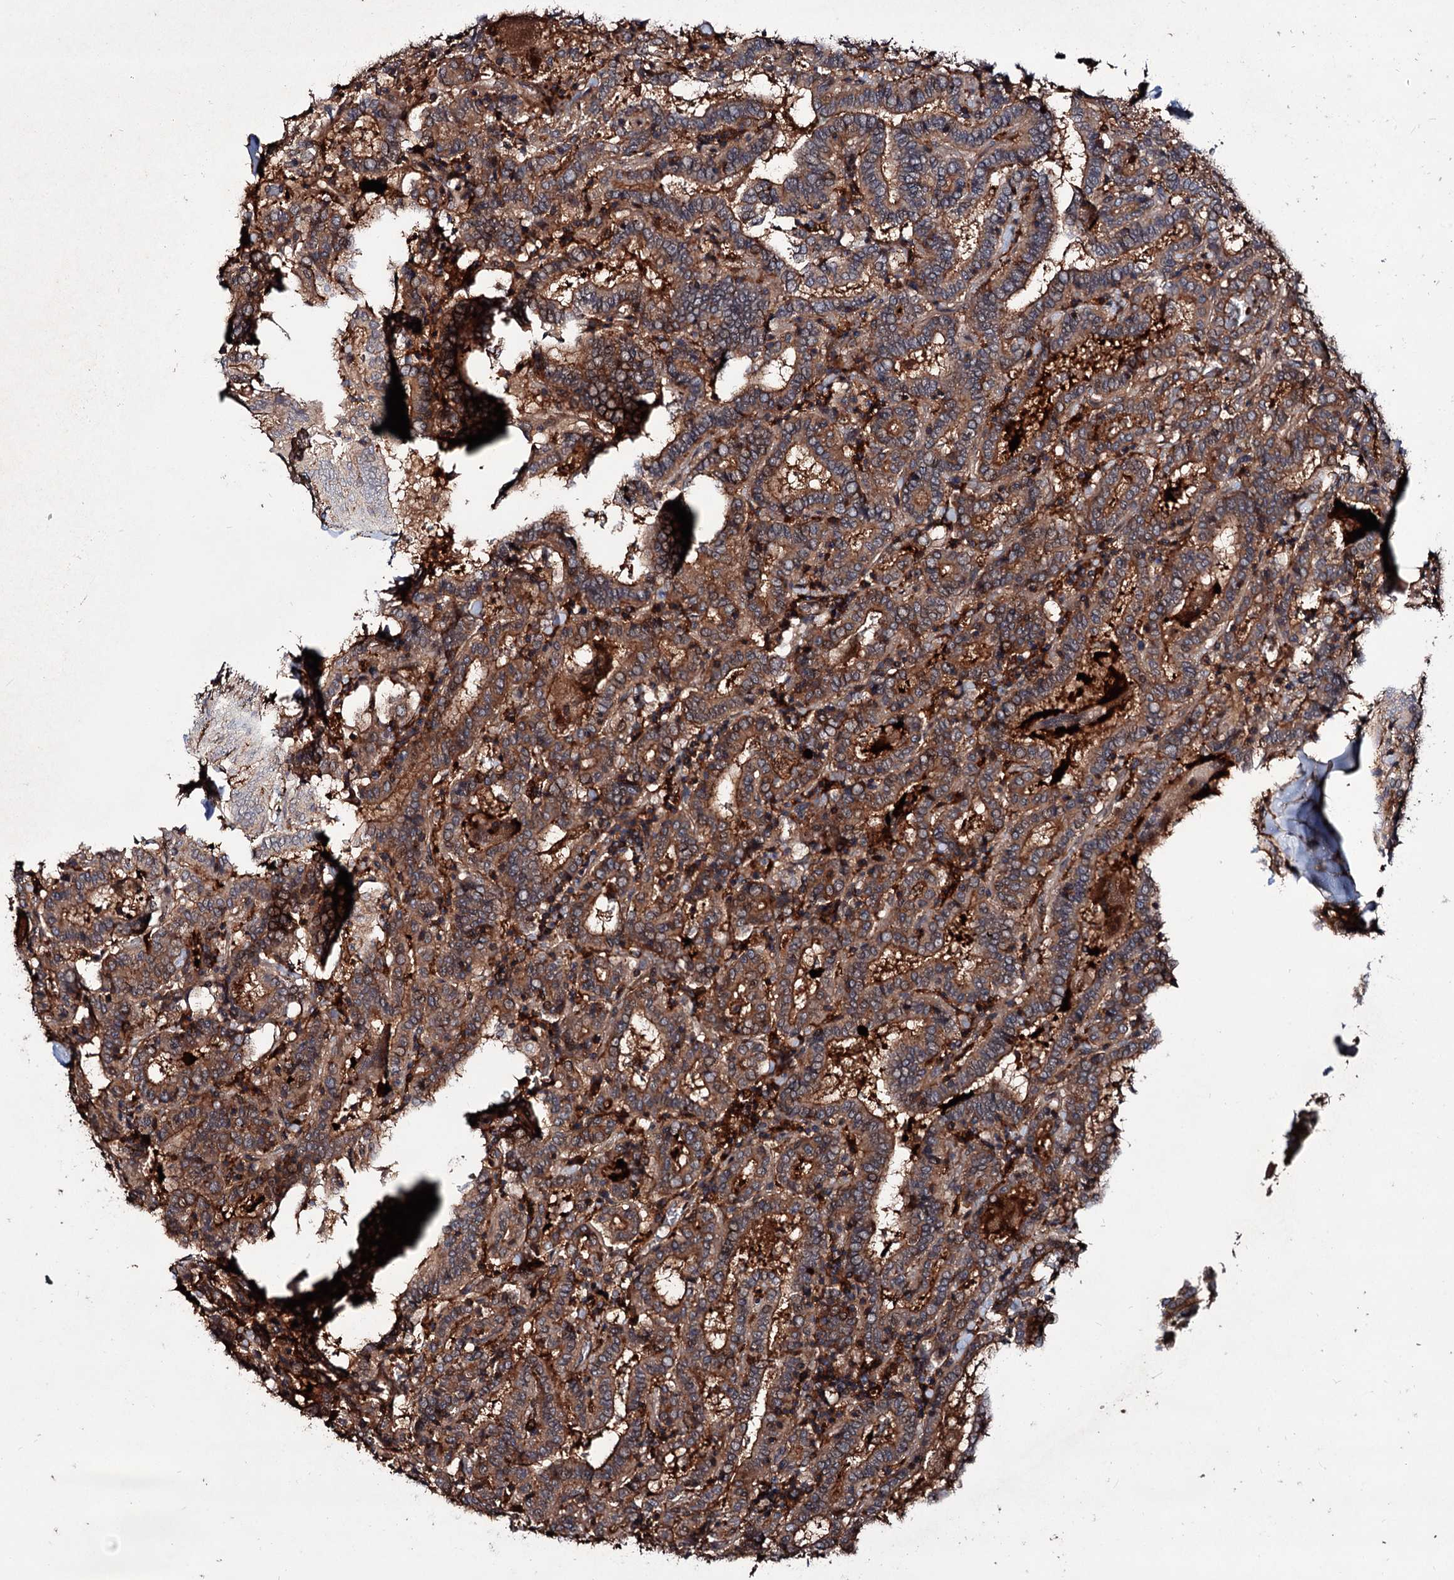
{"staining": {"intensity": "moderate", "quantity": ">75%", "location": "cytoplasmic/membranous"}, "tissue": "thyroid cancer", "cell_type": "Tumor cells", "image_type": "cancer", "snomed": [{"axis": "morphology", "description": "Papillary adenocarcinoma, NOS"}, {"axis": "topography", "description": "Thyroid gland"}], "caption": "Tumor cells reveal moderate cytoplasmic/membranous positivity in about >75% of cells in papillary adenocarcinoma (thyroid).", "gene": "GRIP1", "patient": {"sex": "female", "age": 72}}